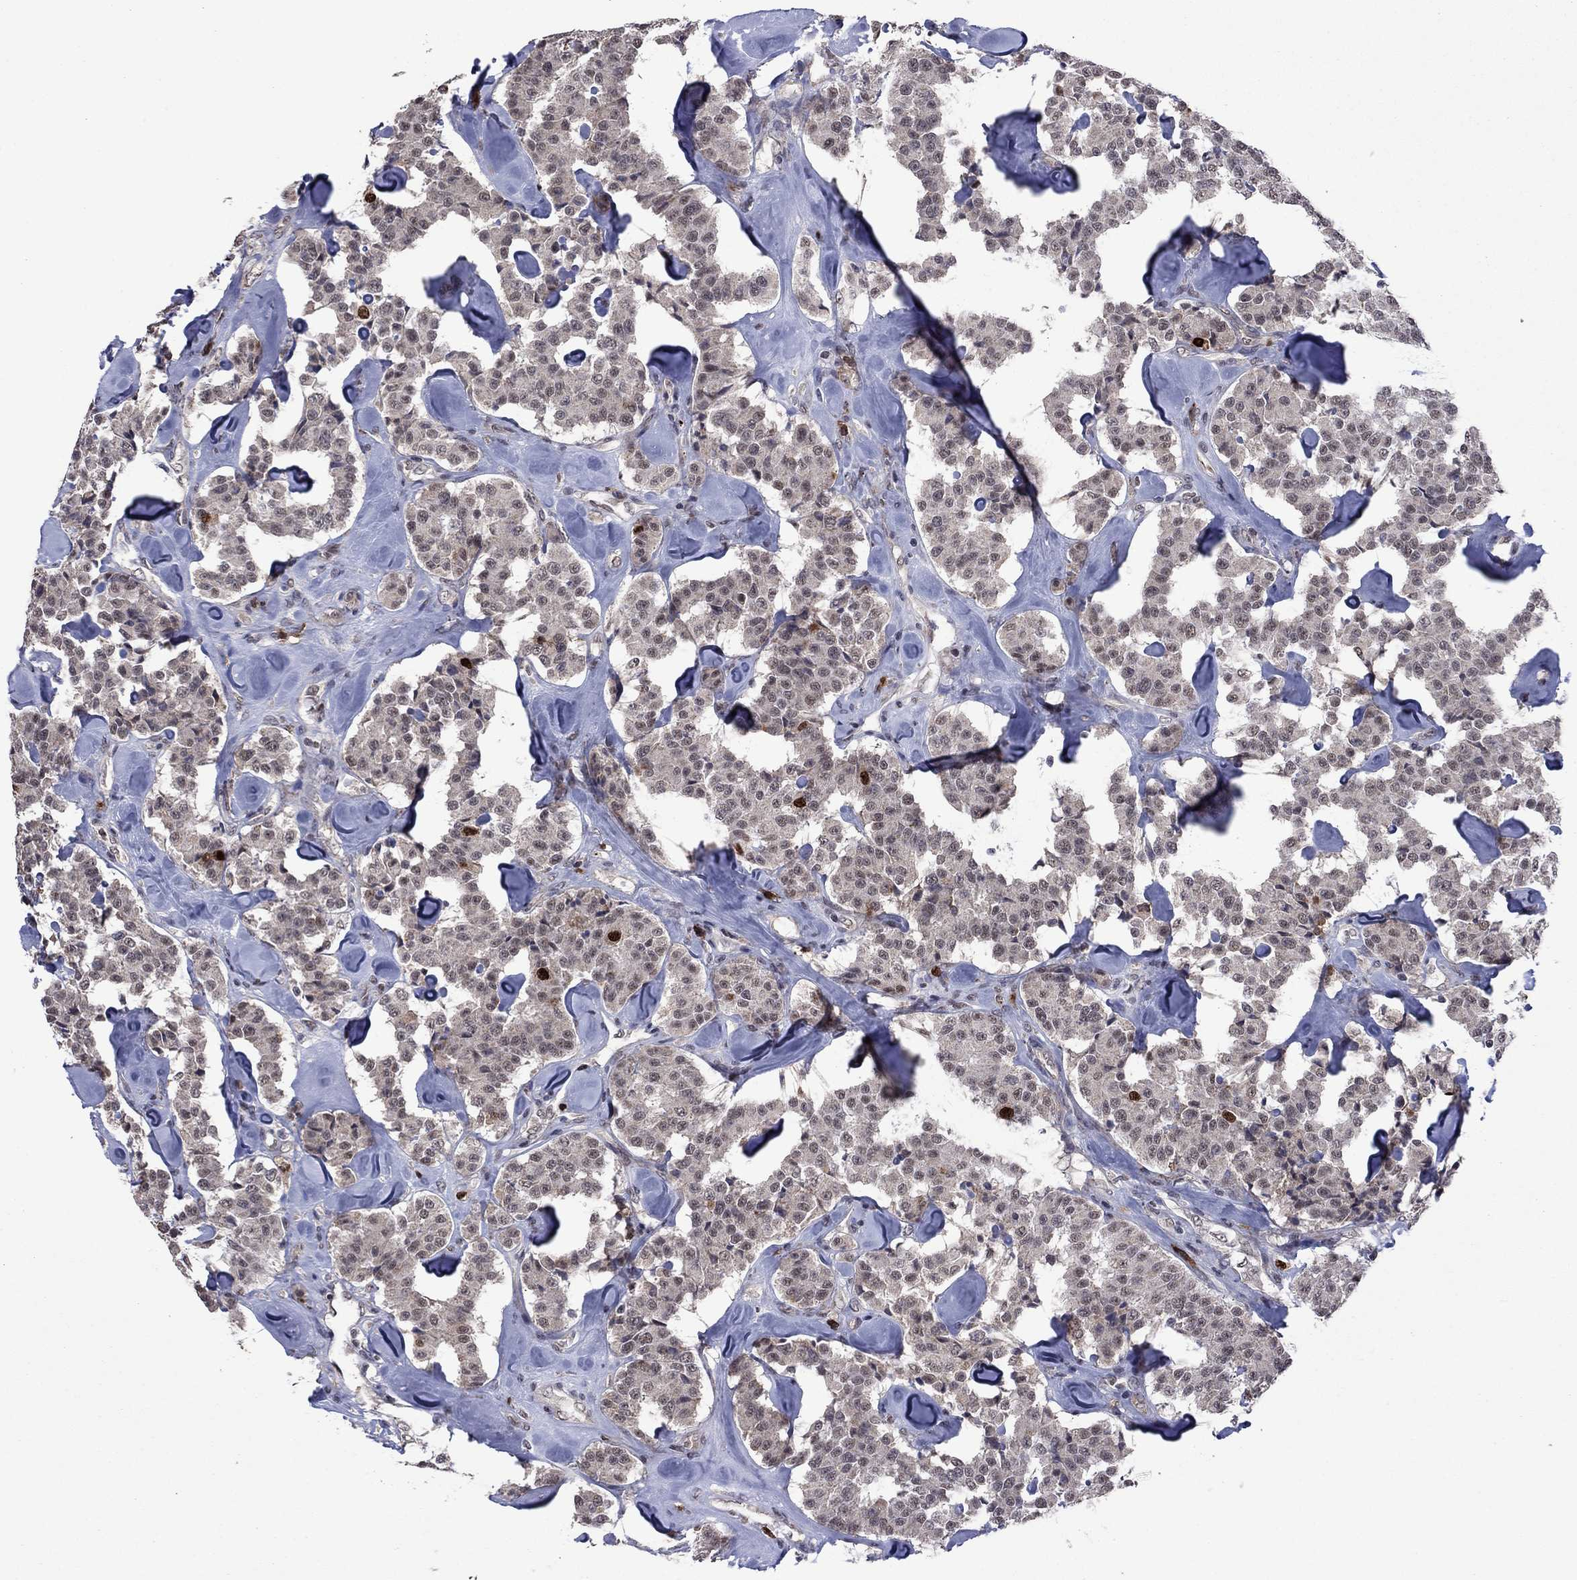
{"staining": {"intensity": "strong", "quantity": "<25%", "location": "nuclear"}, "tissue": "carcinoid", "cell_type": "Tumor cells", "image_type": "cancer", "snomed": [{"axis": "morphology", "description": "Carcinoid, malignant, NOS"}, {"axis": "topography", "description": "Pancreas"}], "caption": "Strong nuclear protein expression is seen in approximately <25% of tumor cells in malignant carcinoid. Using DAB (3,3'-diaminobenzidine) (brown) and hematoxylin (blue) stains, captured at high magnification using brightfield microscopy.", "gene": "CDCA5", "patient": {"sex": "male", "age": 41}}